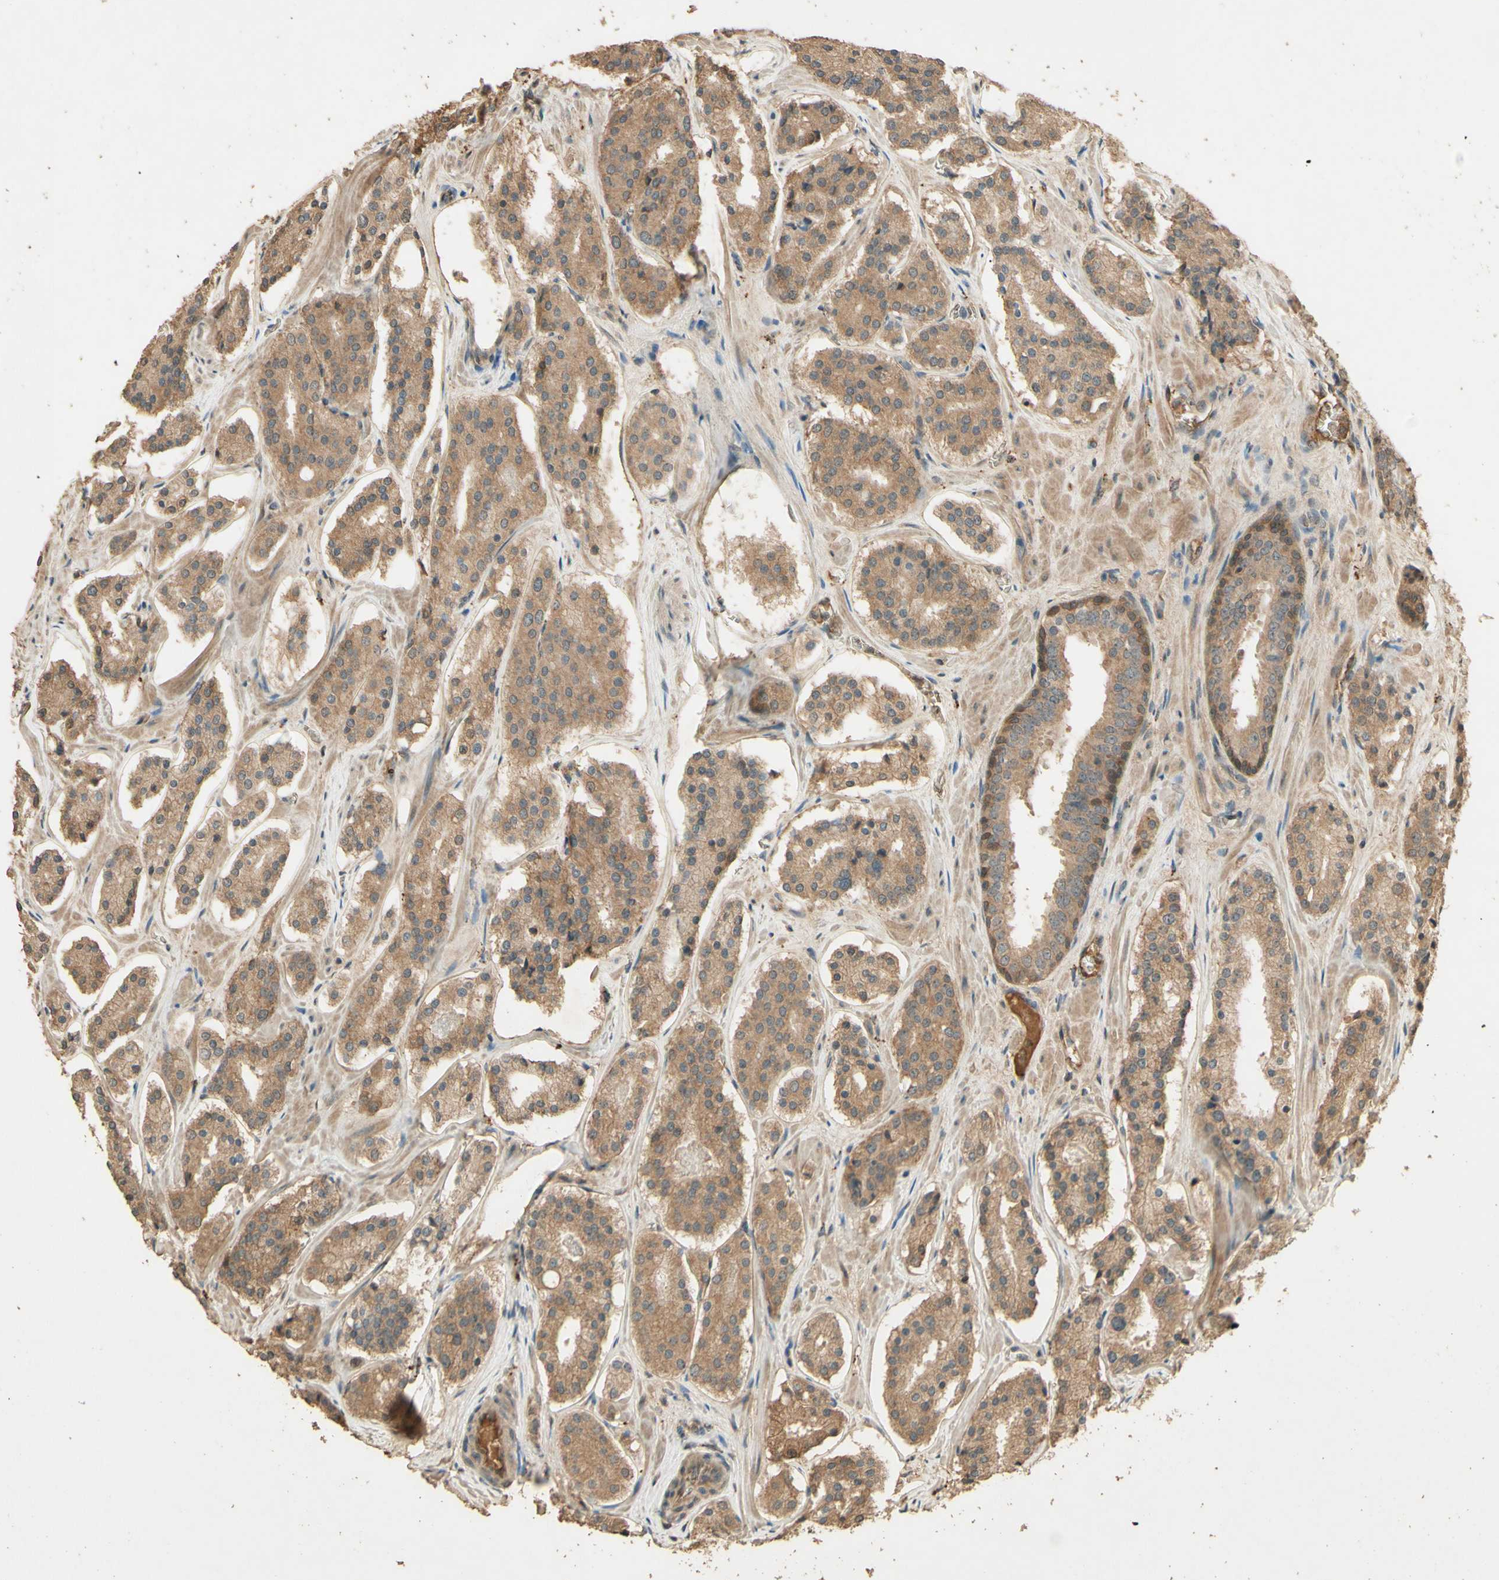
{"staining": {"intensity": "moderate", "quantity": ">75%", "location": "cytoplasmic/membranous"}, "tissue": "prostate cancer", "cell_type": "Tumor cells", "image_type": "cancer", "snomed": [{"axis": "morphology", "description": "Adenocarcinoma, High grade"}, {"axis": "topography", "description": "Prostate"}], "caption": "Human prostate cancer stained for a protein (brown) demonstrates moderate cytoplasmic/membranous positive staining in about >75% of tumor cells.", "gene": "SMAD9", "patient": {"sex": "male", "age": 60}}